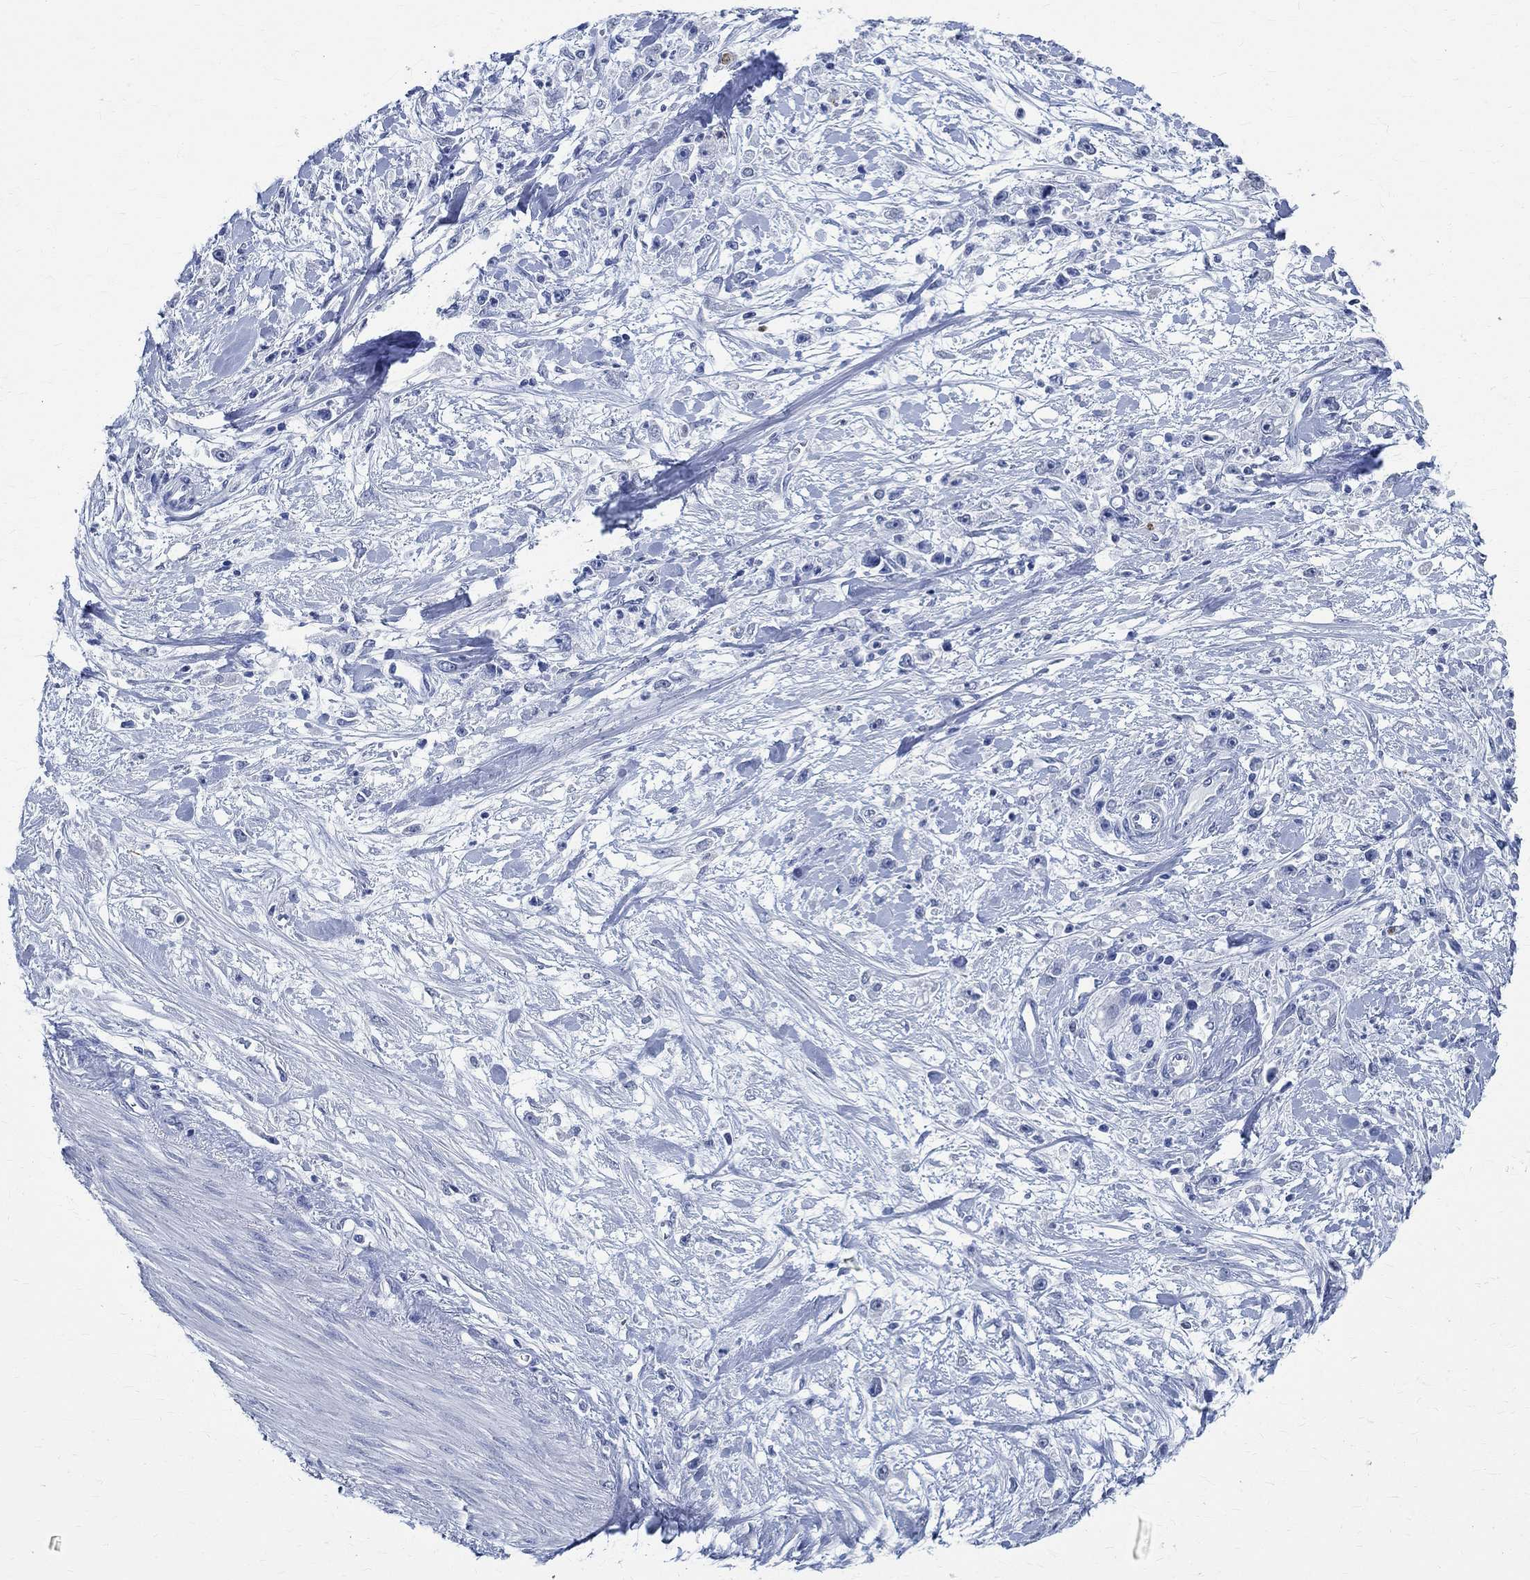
{"staining": {"intensity": "negative", "quantity": "none", "location": "none"}, "tissue": "stomach cancer", "cell_type": "Tumor cells", "image_type": "cancer", "snomed": [{"axis": "morphology", "description": "Adenocarcinoma, NOS"}, {"axis": "topography", "description": "Stomach"}], "caption": "Tumor cells show no significant staining in stomach cancer (adenocarcinoma).", "gene": "TMEM221", "patient": {"sex": "female", "age": 59}}